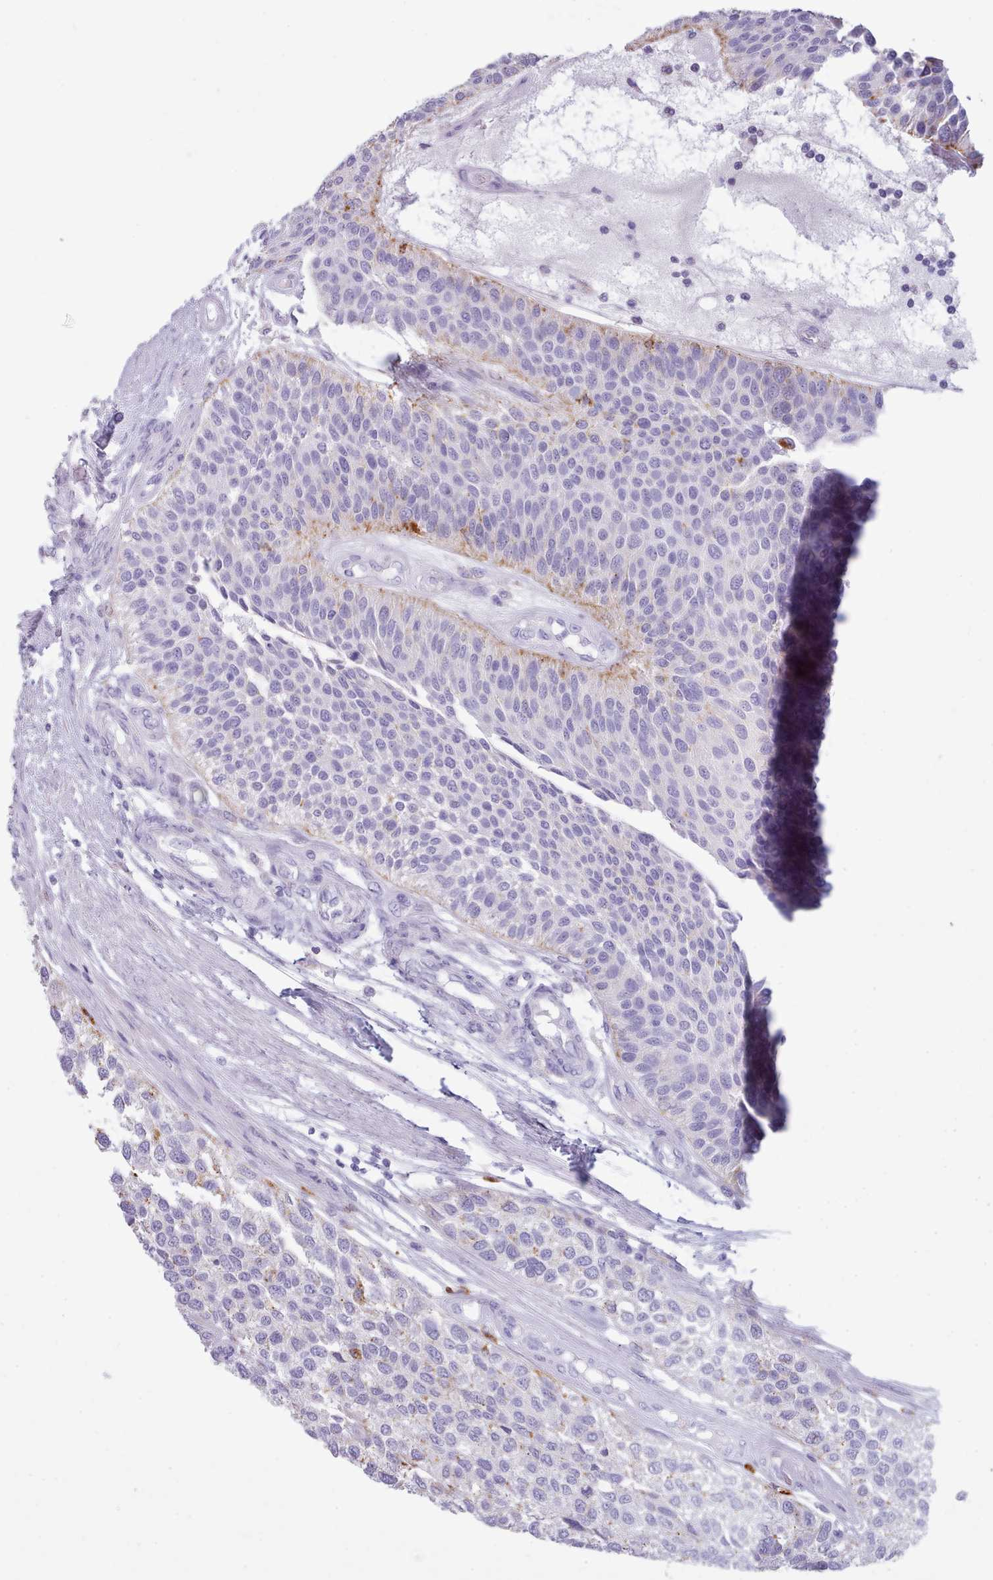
{"staining": {"intensity": "negative", "quantity": "none", "location": "none"}, "tissue": "urothelial cancer", "cell_type": "Tumor cells", "image_type": "cancer", "snomed": [{"axis": "morphology", "description": "Urothelial carcinoma, NOS"}, {"axis": "topography", "description": "Urinary bladder"}], "caption": "This is an immunohistochemistry image of human transitional cell carcinoma. There is no staining in tumor cells.", "gene": "GAA", "patient": {"sex": "male", "age": 55}}